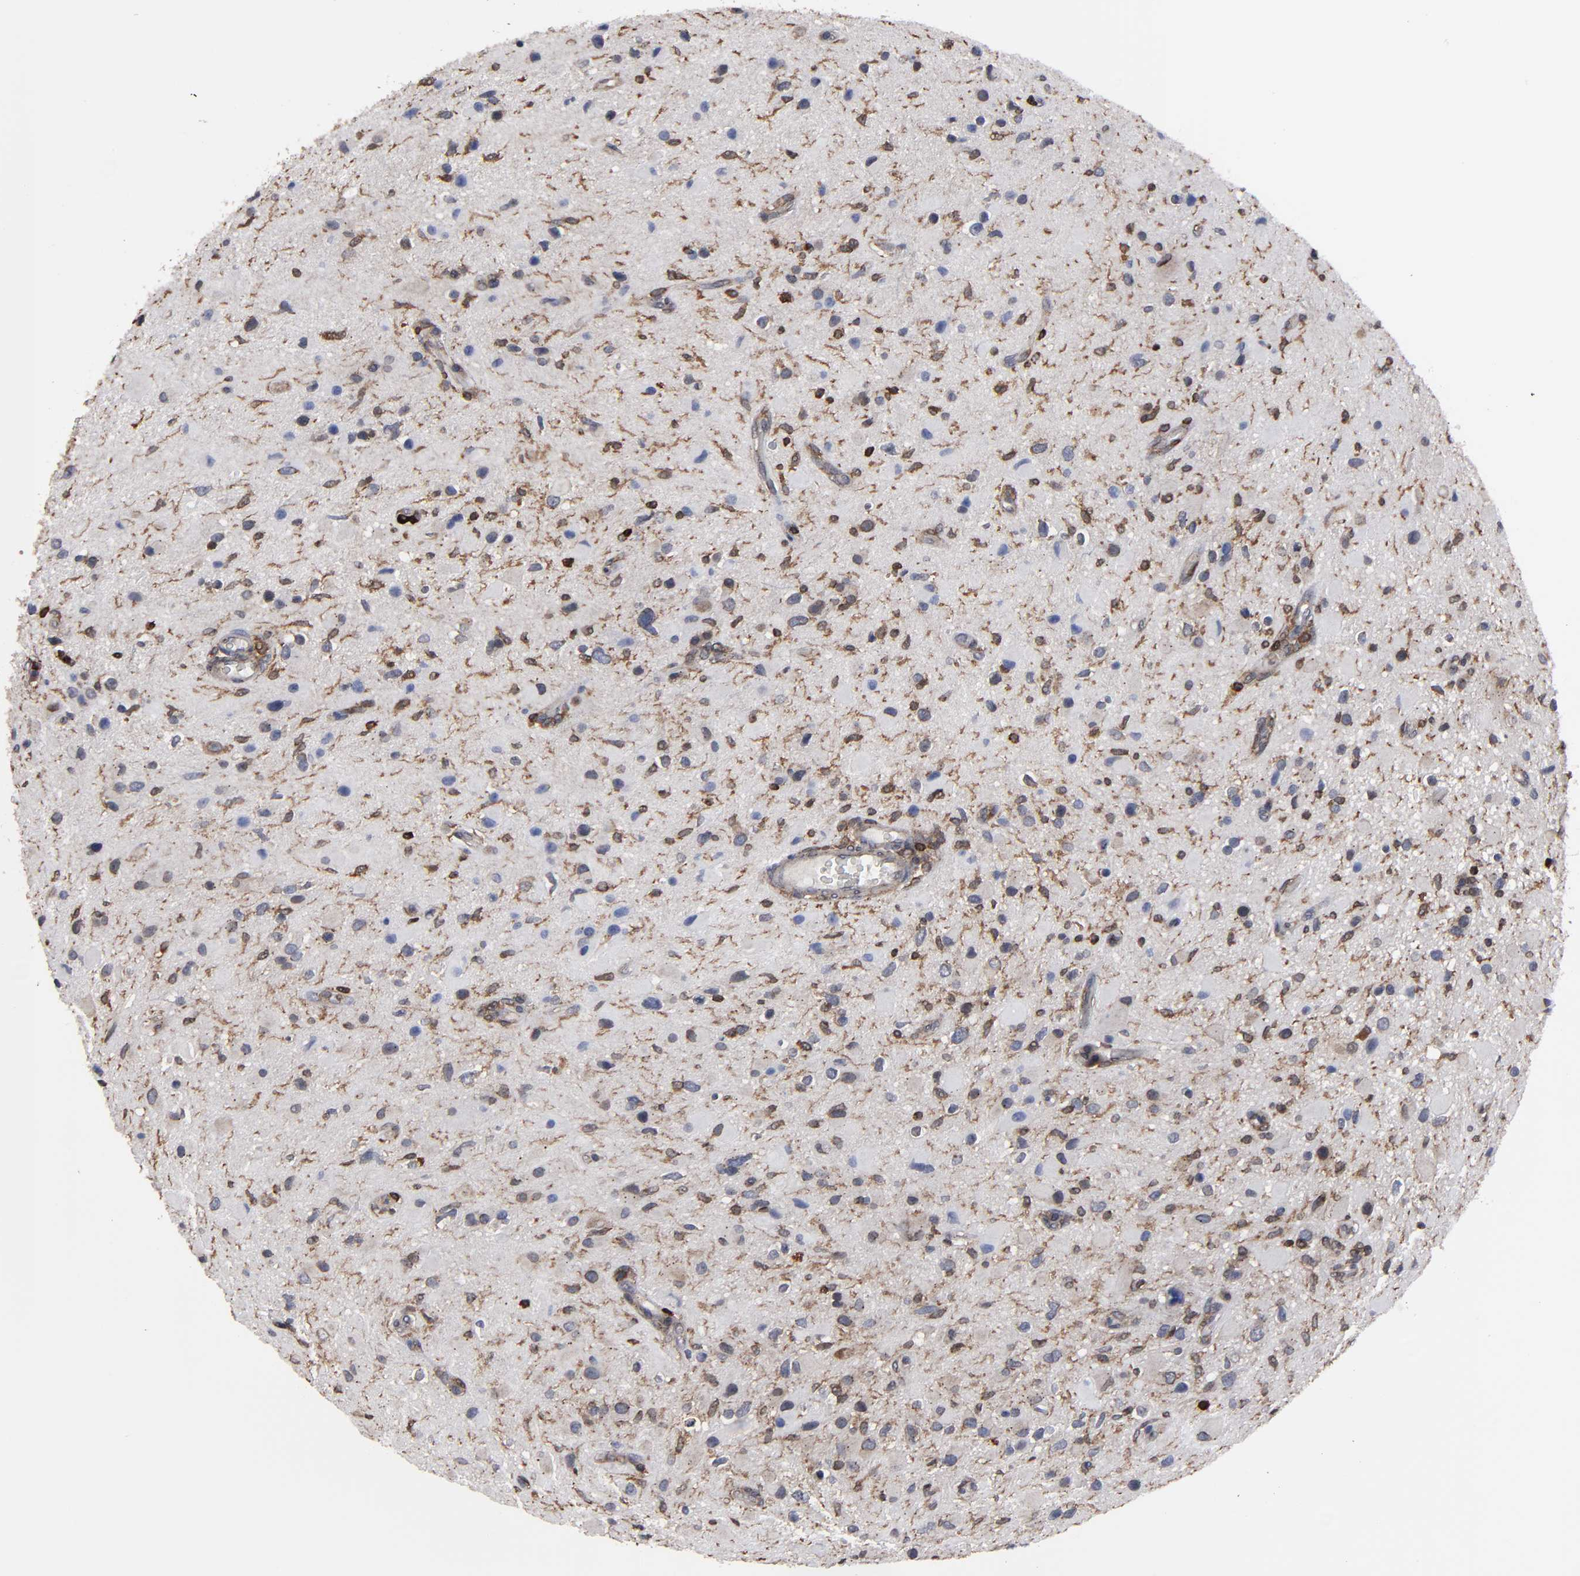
{"staining": {"intensity": "moderate", "quantity": "25%-75%", "location": "cytoplasmic/membranous,nuclear"}, "tissue": "glioma", "cell_type": "Tumor cells", "image_type": "cancer", "snomed": [{"axis": "morphology", "description": "Glioma, malignant, Low grade"}, {"axis": "topography", "description": "Brain"}], "caption": "Malignant glioma (low-grade) stained with DAB (3,3'-diaminobenzidine) immunohistochemistry exhibits medium levels of moderate cytoplasmic/membranous and nuclear positivity in approximately 25%-75% of tumor cells.", "gene": "KIAA2026", "patient": {"sex": "female", "age": 32}}